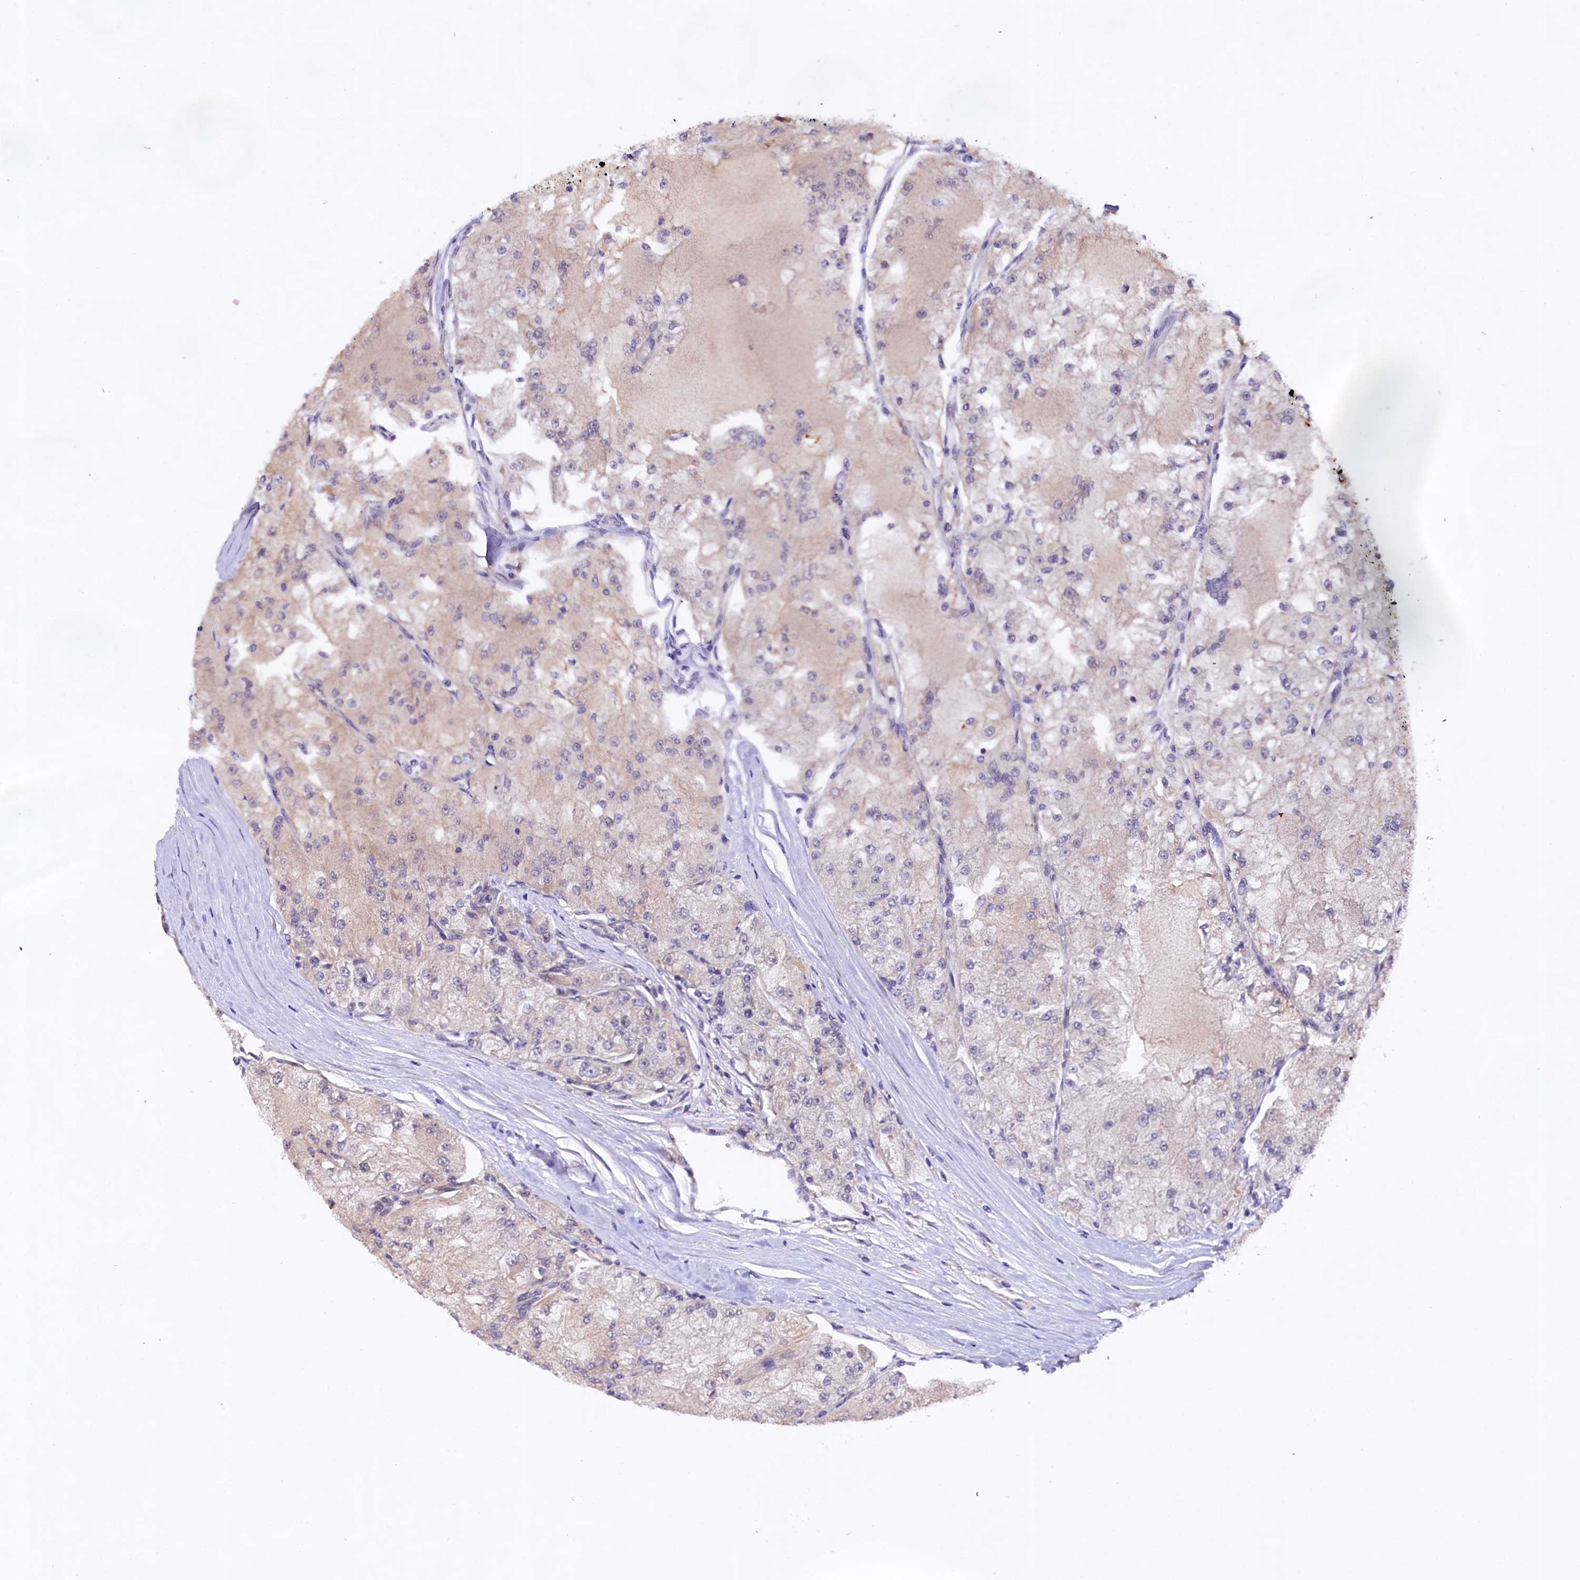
{"staining": {"intensity": "weak", "quantity": "<25%", "location": "cytoplasmic/membranous"}, "tissue": "renal cancer", "cell_type": "Tumor cells", "image_type": "cancer", "snomed": [{"axis": "morphology", "description": "Adenocarcinoma, NOS"}, {"axis": "topography", "description": "Kidney"}], "caption": "High magnification brightfield microscopy of renal cancer (adenocarcinoma) stained with DAB (brown) and counterstained with hematoxylin (blue): tumor cells show no significant expression. Brightfield microscopy of immunohistochemistry stained with DAB (brown) and hematoxylin (blue), captured at high magnification.", "gene": "DOHH", "patient": {"sex": "female", "age": 72}}